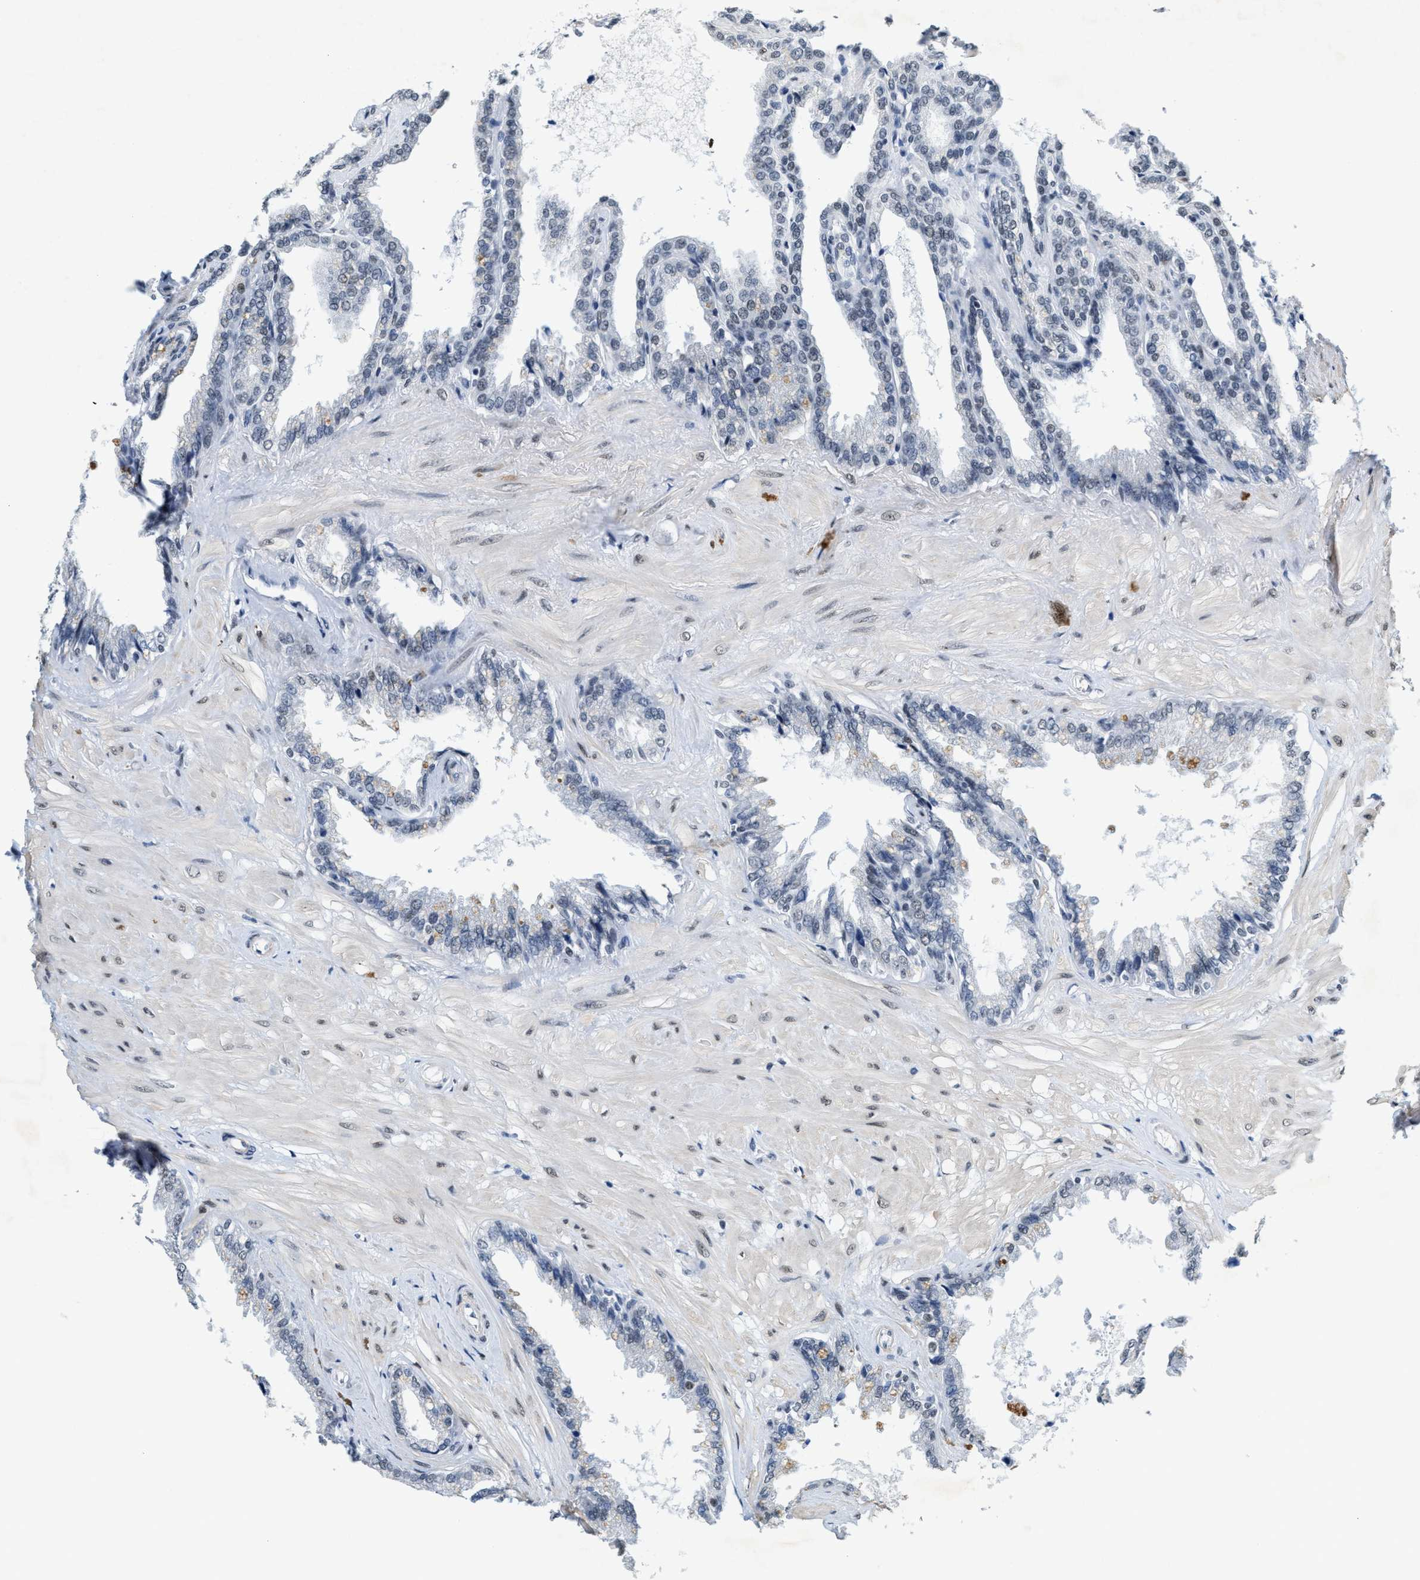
{"staining": {"intensity": "negative", "quantity": "none", "location": "none"}, "tissue": "seminal vesicle", "cell_type": "Glandular cells", "image_type": "normal", "snomed": [{"axis": "morphology", "description": "Normal tissue, NOS"}, {"axis": "topography", "description": "Seminal veicle"}], "caption": "Immunohistochemistry (IHC) image of unremarkable human seminal vesicle stained for a protein (brown), which demonstrates no staining in glandular cells.", "gene": "SETD1B", "patient": {"sex": "male", "age": 46}}